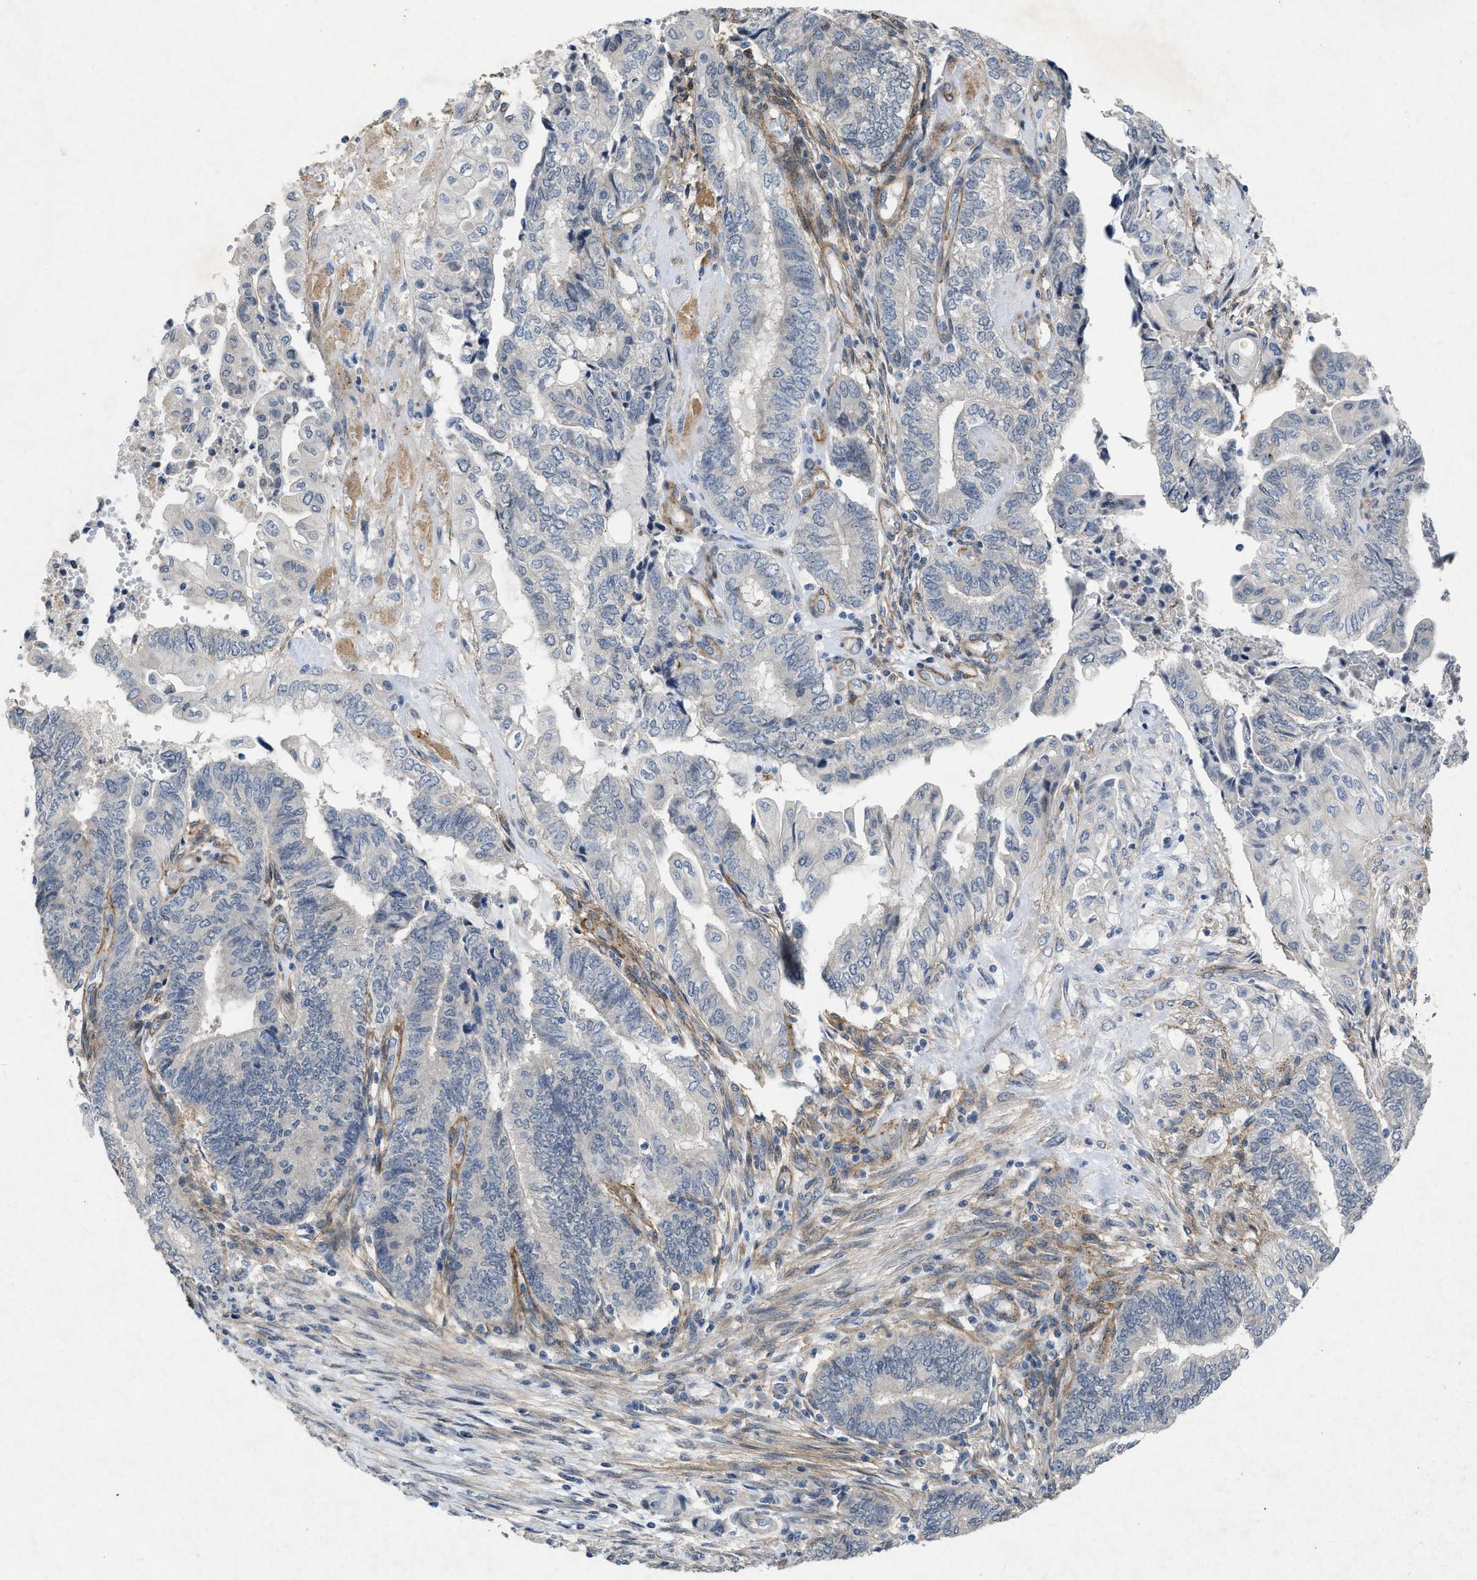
{"staining": {"intensity": "negative", "quantity": "none", "location": "none"}, "tissue": "endometrial cancer", "cell_type": "Tumor cells", "image_type": "cancer", "snomed": [{"axis": "morphology", "description": "Adenocarcinoma, NOS"}, {"axis": "topography", "description": "Uterus"}, {"axis": "topography", "description": "Endometrium"}], "caption": "Human adenocarcinoma (endometrial) stained for a protein using IHC exhibits no positivity in tumor cells.", "gene": "PDGFRA", "patient": {"sex": "female", "age": 70}}